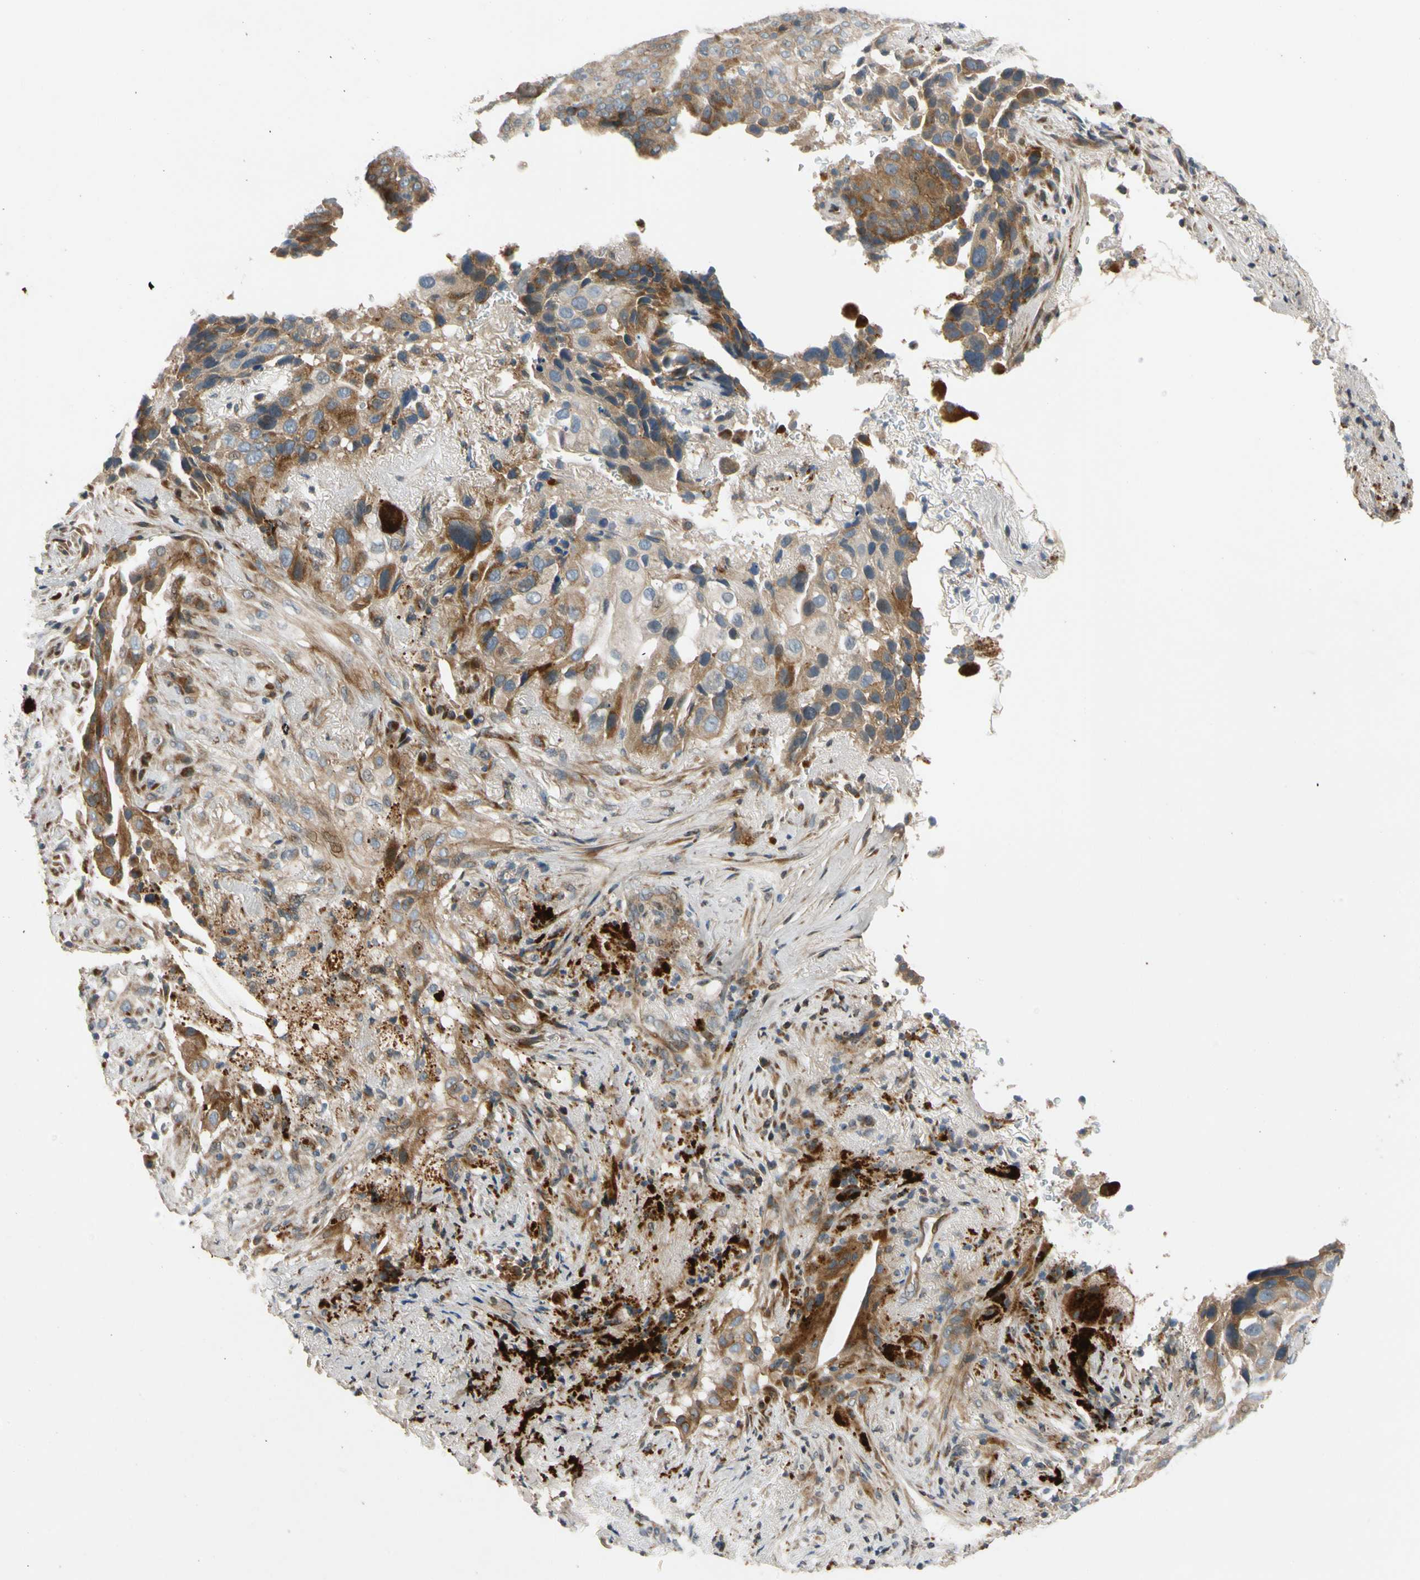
{"staining": {"intensity": "strong", "quantity": ">75%", "location": "cytoplasmic/membranous"}, "tissue": "lung cancer", "cell_type": "Tumor cells", "image_type": "cancer", "snomed": [{"axis": "morphology", "description": "Squamous cell carcinoma, NOS"}, {"axis": "topography", "description": "Lung"}], "caption": "Human squamous cell carcinoma (lung) stained with a brown dye displays strong cytoplasmic/membranous positive expression in approximately >75% of tumor cells.", "gene": "MST1R", "patient": {"sex": "male", "age": 54}}